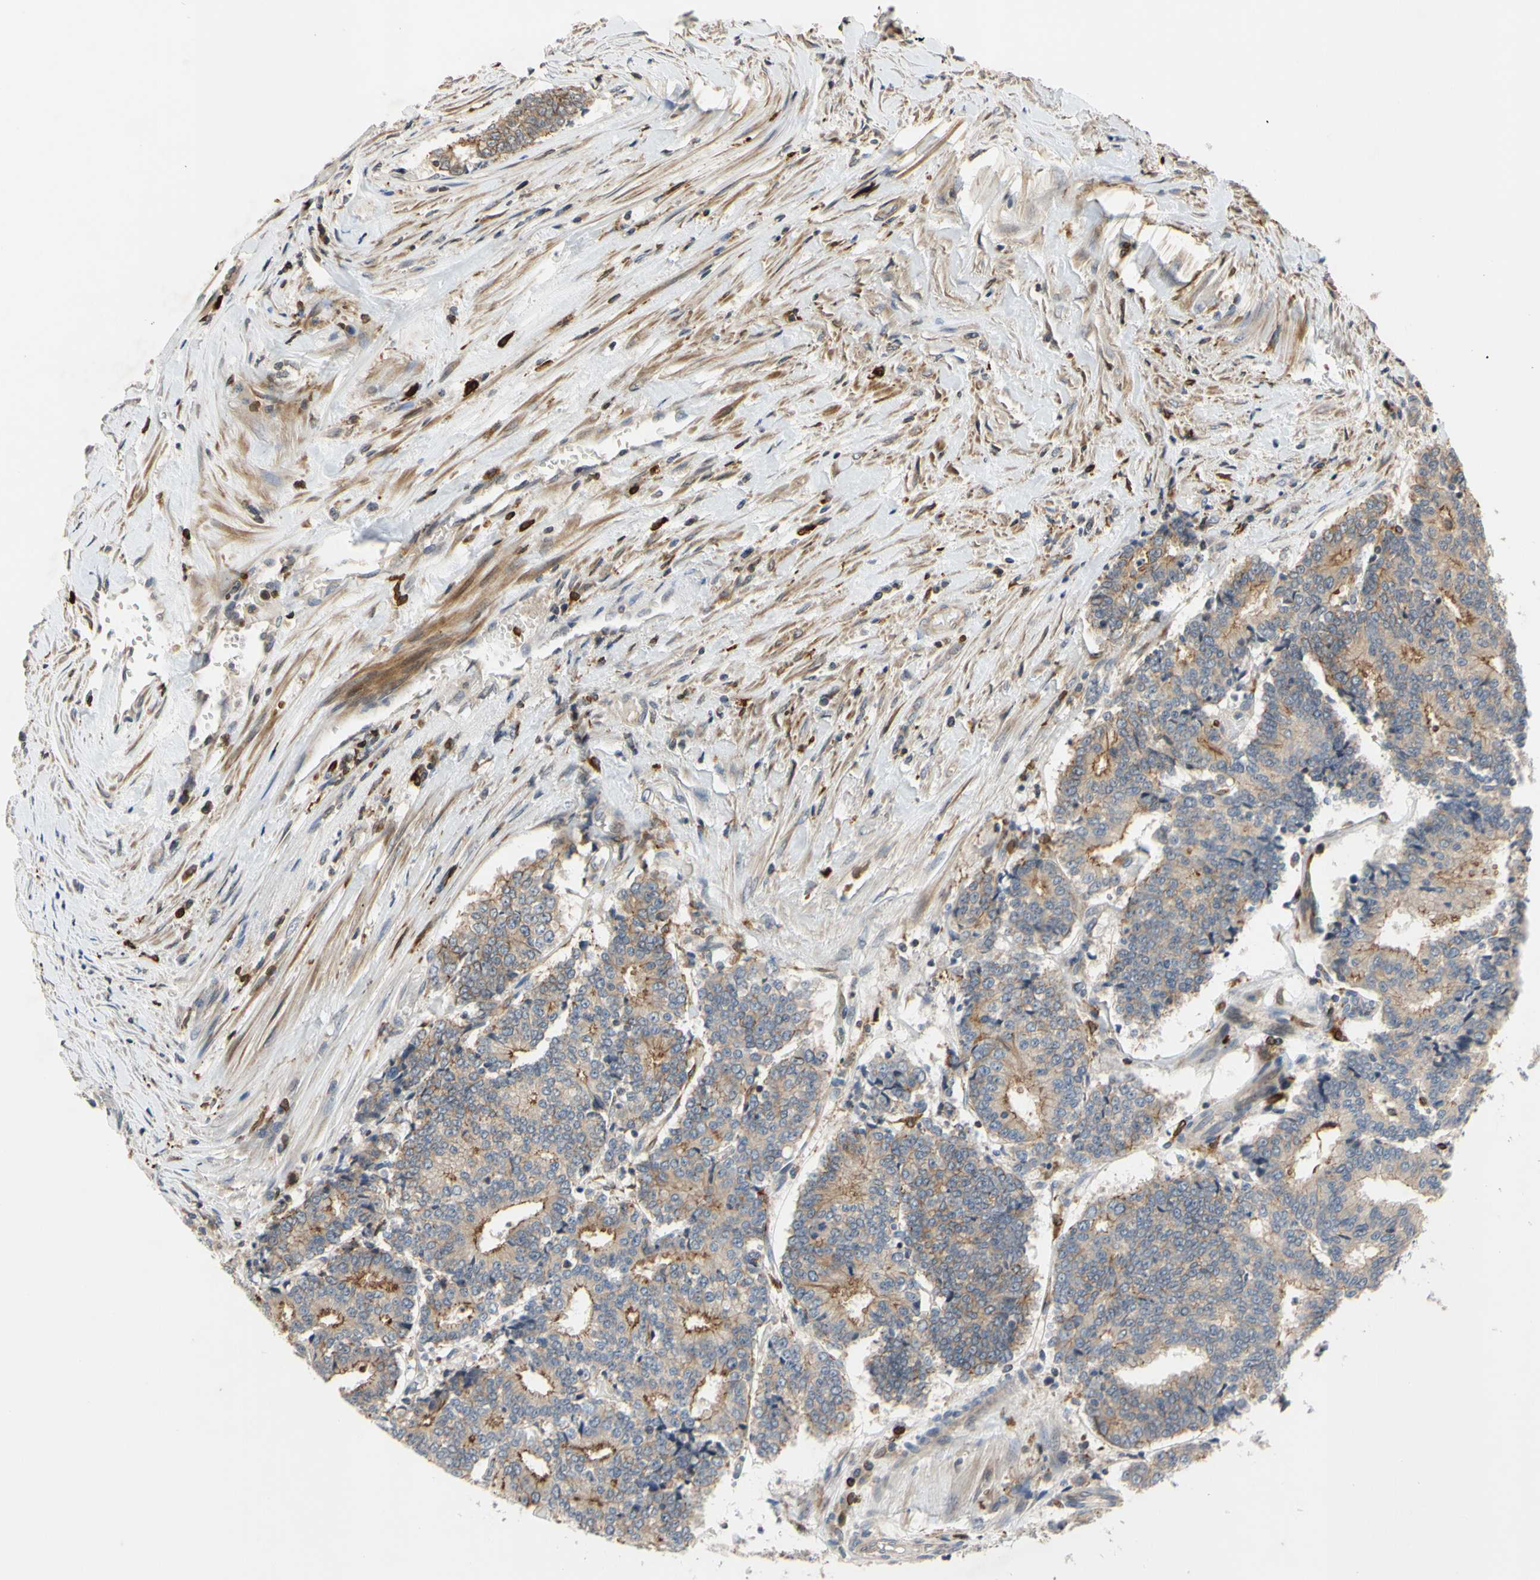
{"staining": {"intensity": "moderate", "quantity": "25%-75%", "location": "cytoplasmic/membranous"}, "tissue": "prostate cancer", "cell_type": "Tumor cells", "image_type": "cancer", "snomed": [{"axis": "morphology", "description": "Normal tissue, NOS"}, {"axis": "morphology", "description": "Adenocarcinoma, High grade"}, {"axis": "topography", "description": "Prostate"}, {"axis": "topography", "description": "Seminal veicle"}], "caption": "Immunohistochemistry (IHC) (DAB (3,3'-diaminobenzidine)) staining of human prostate cancer (high-grade adenocarcinoma) displays moderate cytoplasmic/membranous protein positivity in about 25%-75% of tumor cells.", "gene": "PLXNA2", "patient": {"sex": "male", "age": 55}}